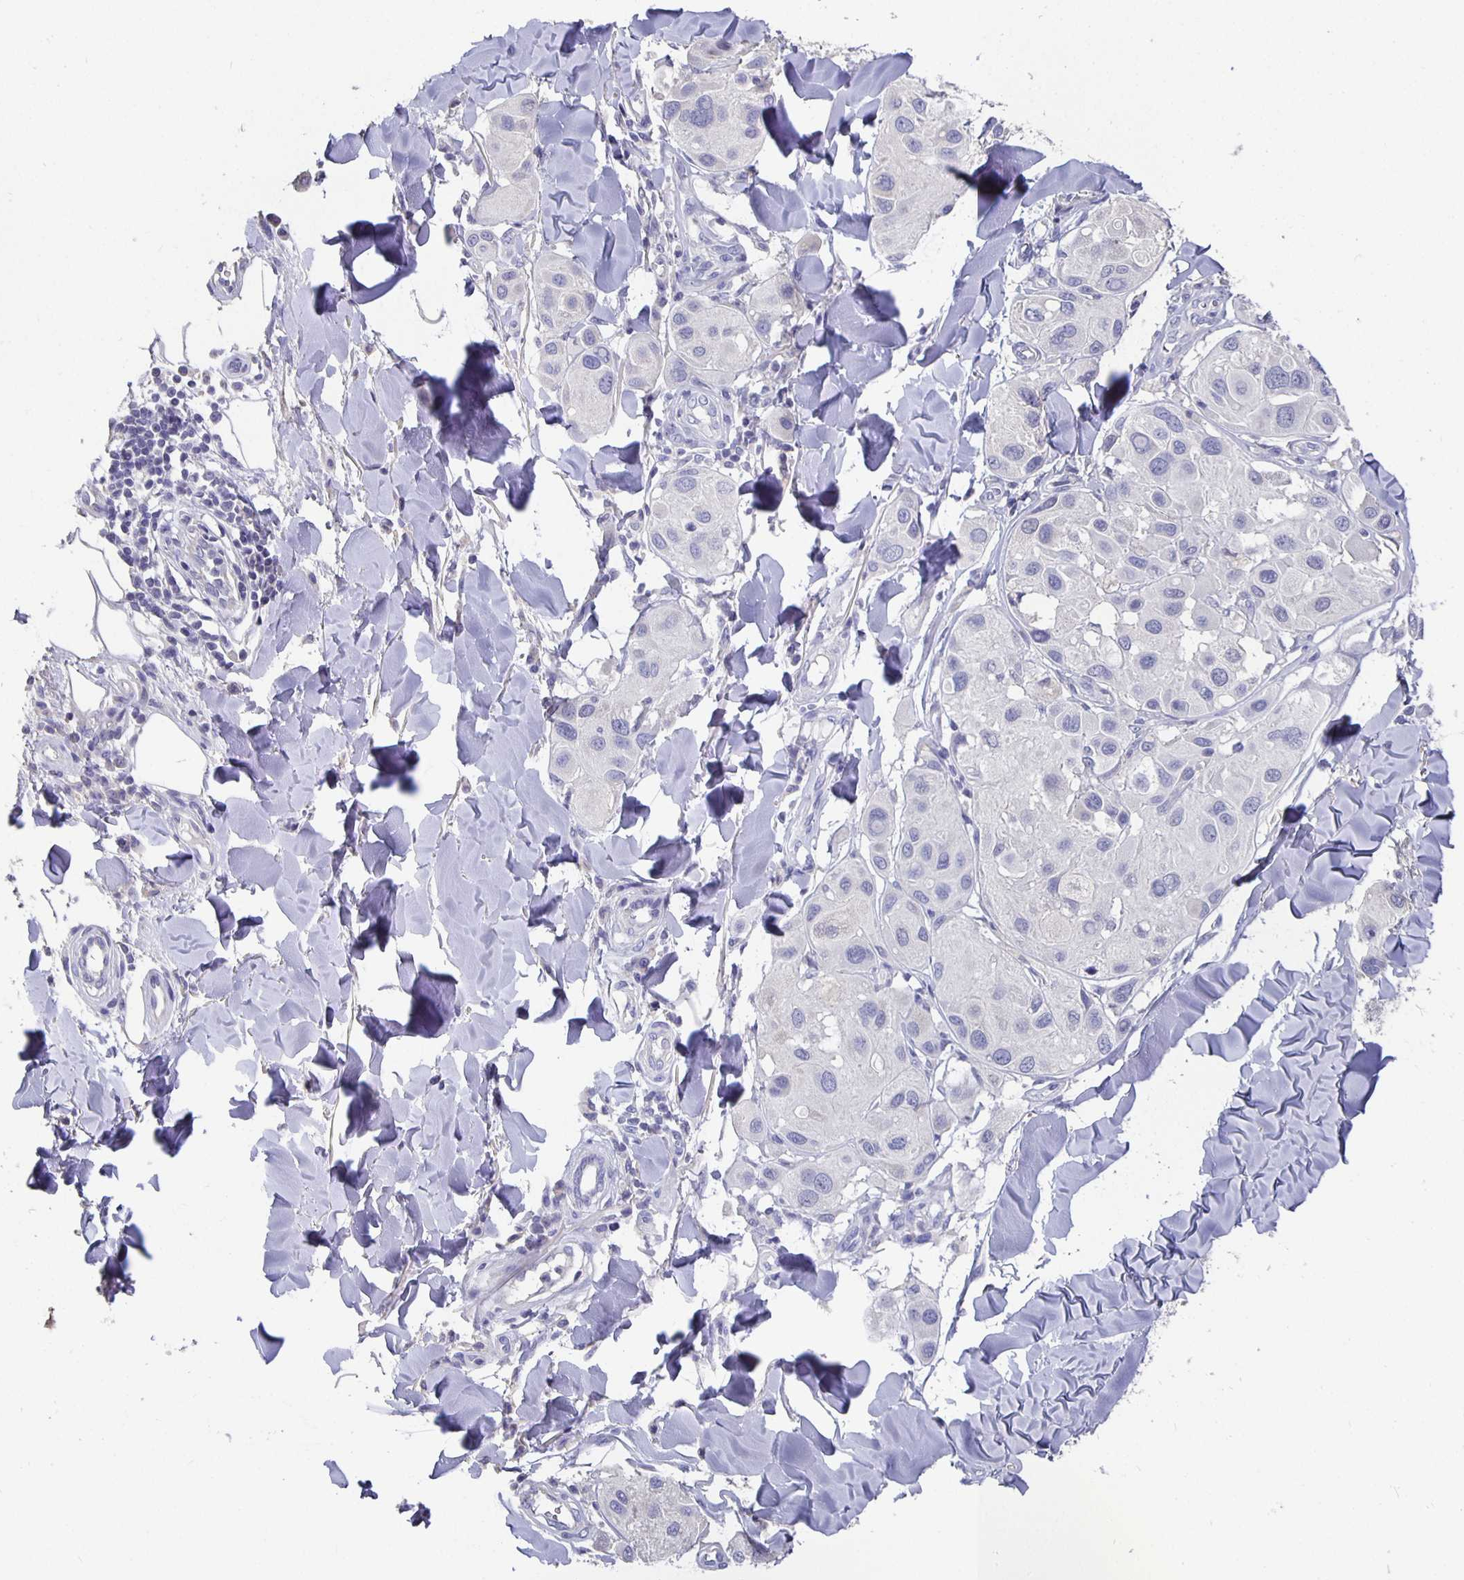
{"staining": {"intensity": "negative", "quantity": "none", "location": "none"}, "tissue": "melanoma", "cell_type": "Tumor cells", "image_type": "cancer", "snomed": [{"axis": "morphology", "description": "Malignant melanoma, Metastatic site"}, {"axis": "topography", "description": "Skin"}], "caption": "A high-resolution histopathology image shows immunohistochemistry staining of melanoma, which demonstrates no significant expression in tumor cells.", "gene": "CFAP74", "patient": {"sex": "male", "age": 41}}